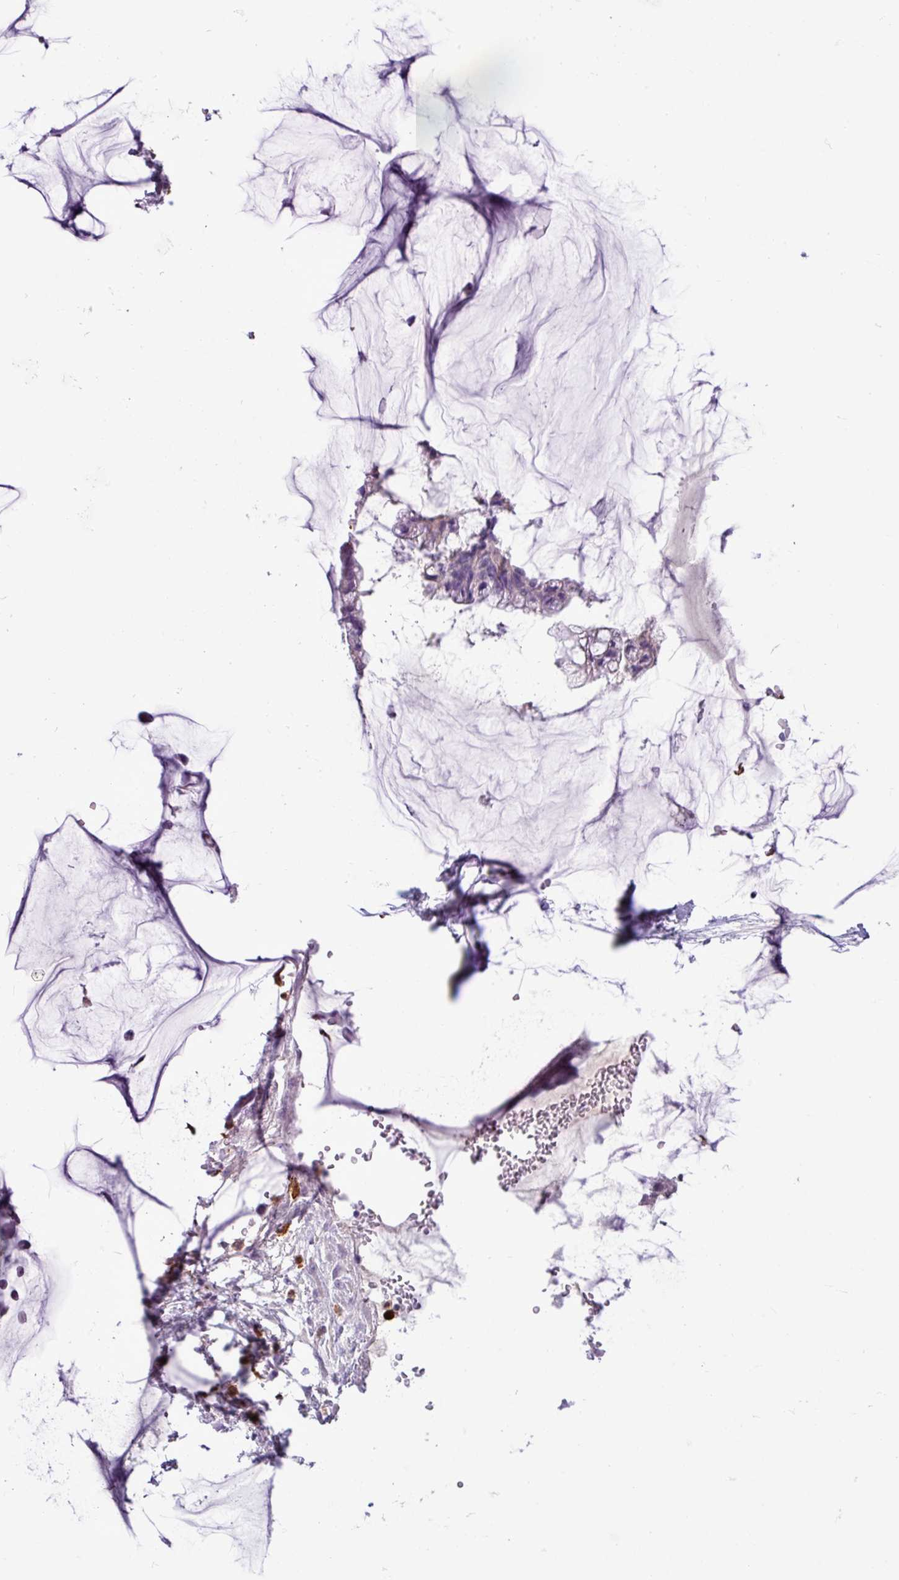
{"staining": {"intensity": "negative", "quantity": "none", "location": "none"}, "tissue": "ovarian cancer", "cell_type": "Tumor cells", "image_type": "cancer", "snomed": [{"axis": "morphology", "description": "Cystadenocarcinoma, mucinous, NOS"}, {"axis": "topography", "description": "Ovary"}], "caption": "Tumor cells are negative for brown protein staining in ovarian cancer (mucinous cystadenocarcinoma).", "gene": "TMEM200C", "patient": {"sex": "female", "age": 39}}